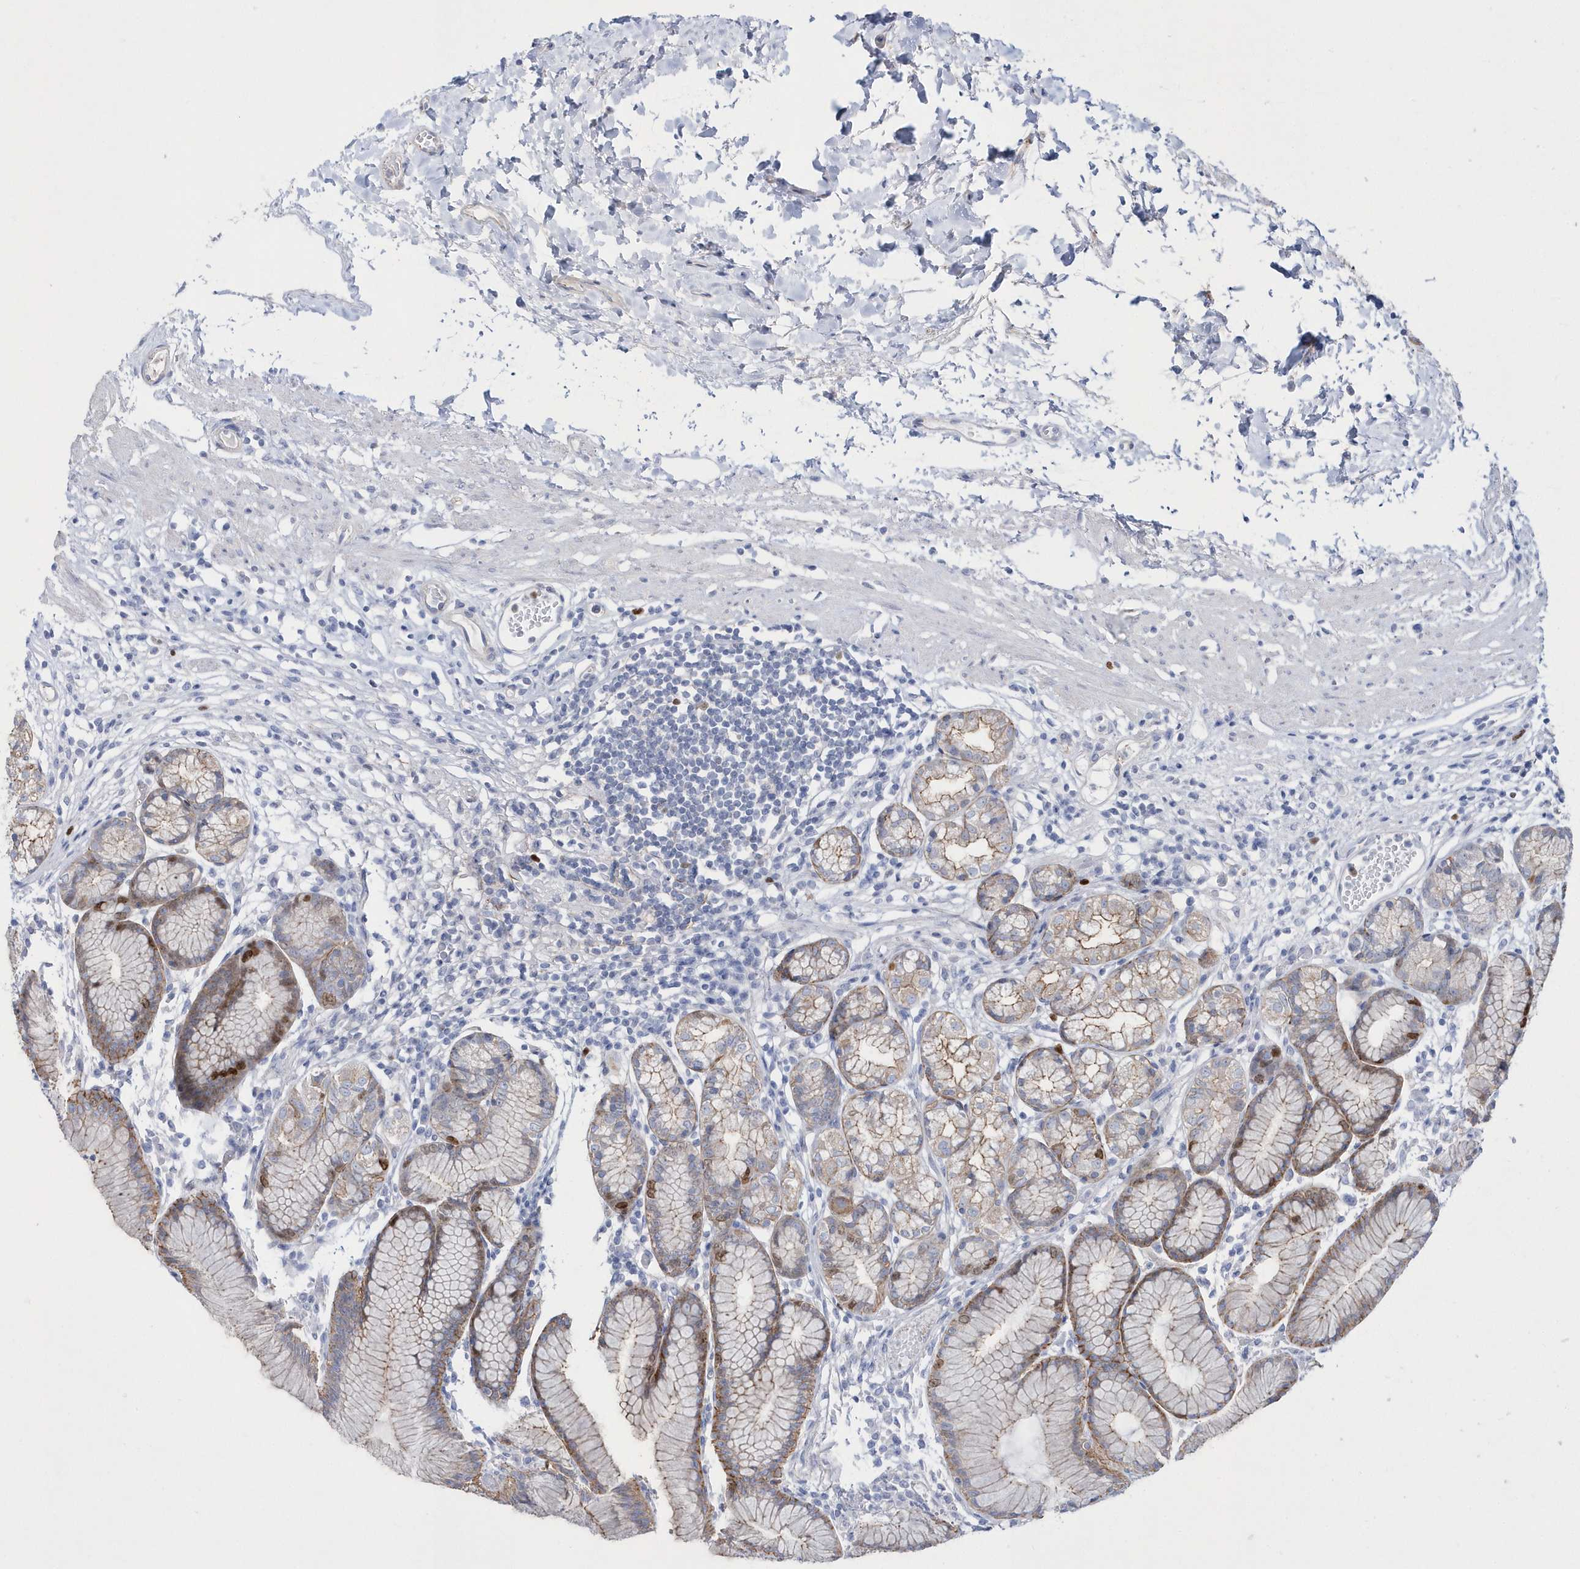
{"staining": {"intensity": "strong", "quantity": "<25%", "location": "cytoplasmic/membranous,nuclear"}, "tissue": "stomach", "cell_type": "Glandular cells", "image_type": "normal", "snomed": [{"axis": "morphology", "description": "Normal tissue, NOS"}, {"axis": "topography", "description": "Stomach"}], "caption": "An image showing strong cytoplasmic/membranous,nuclear positivity in approximately <25% of glandular cells in benign stomach, as visualized by brown immunohistochemical staining.", "gene": "TMCO6", "patient": {"sex": "female", "age": 57}}